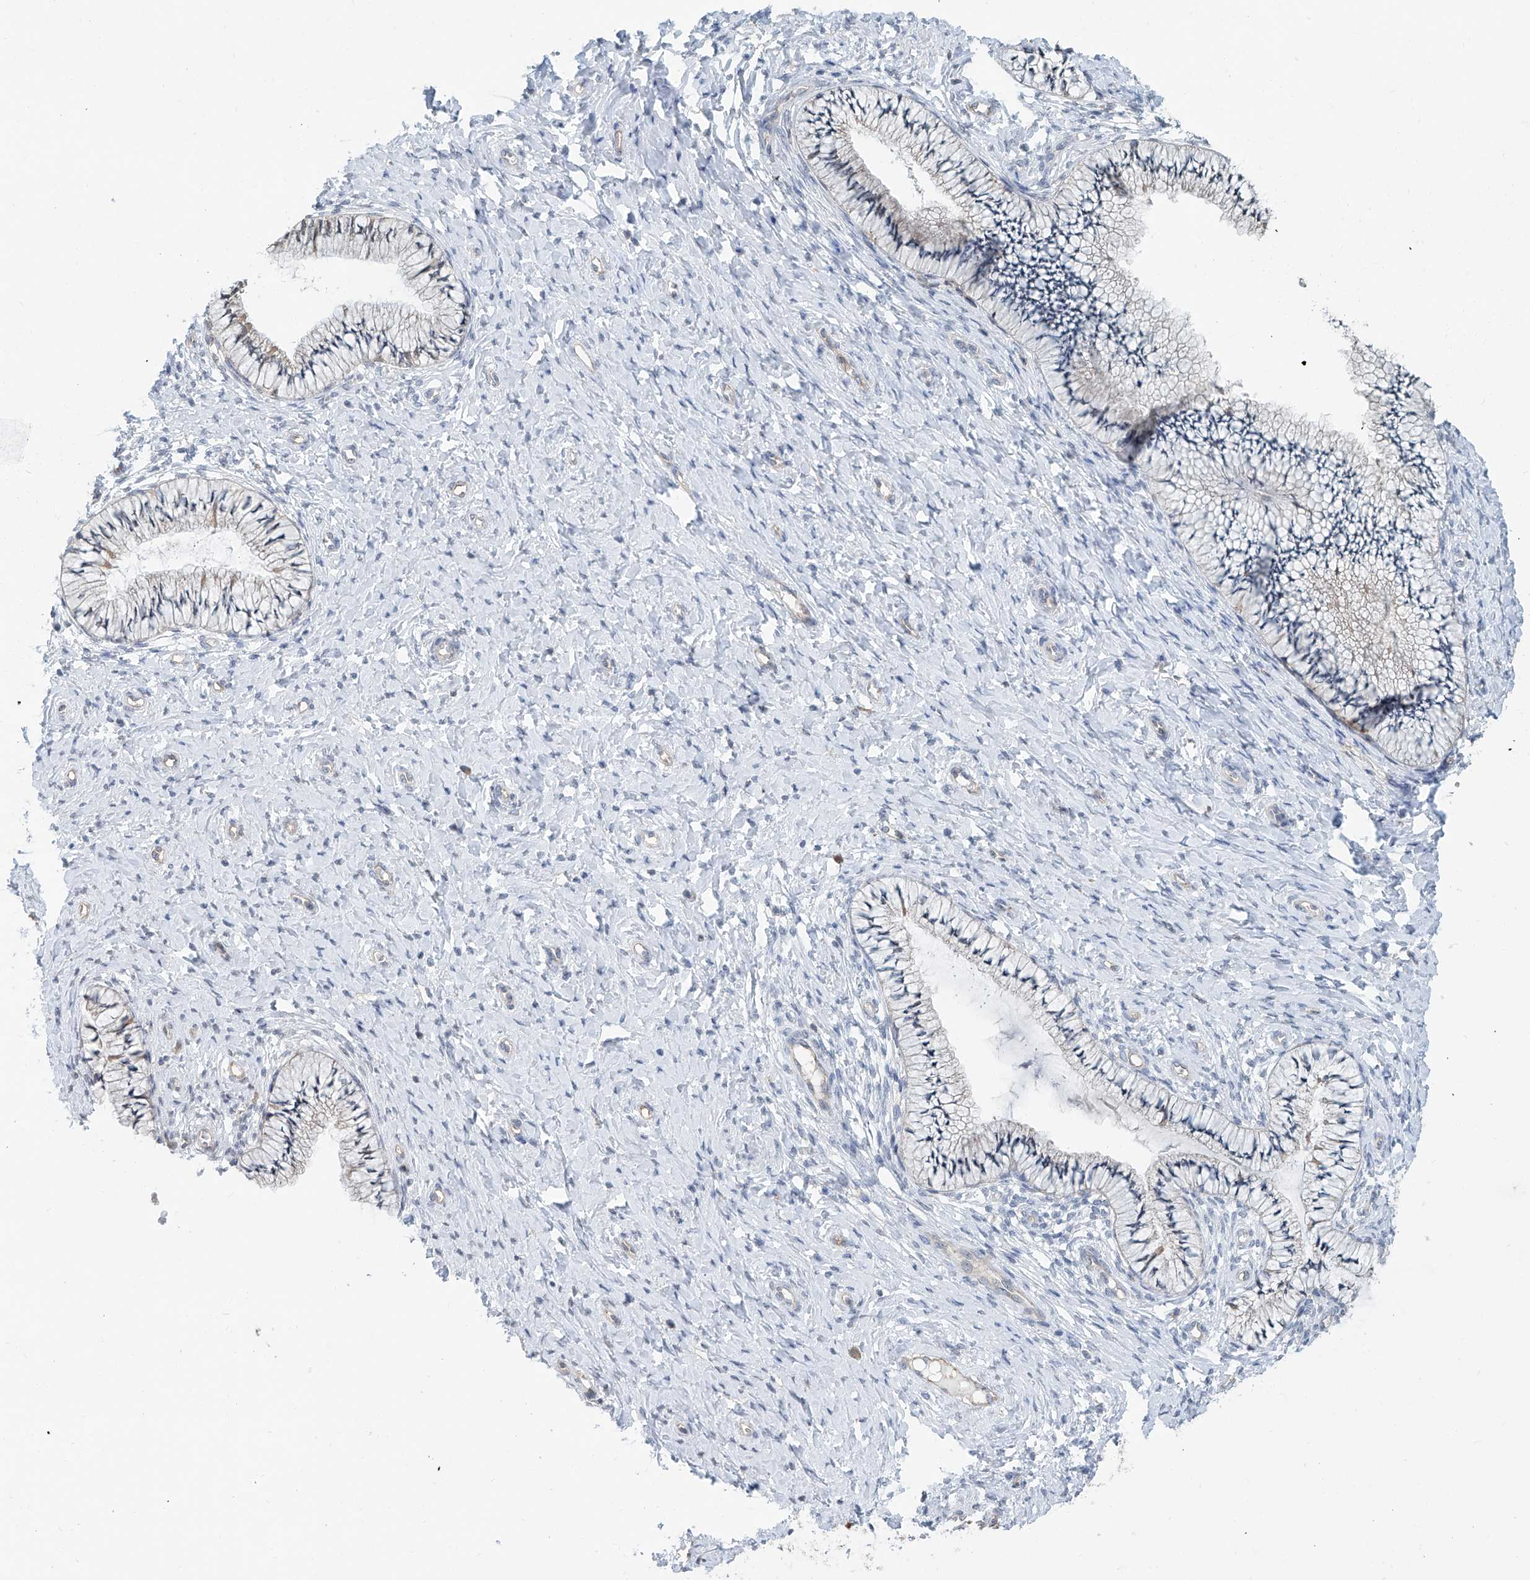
{"staining": {"intensity": "weak", "quantity": "<25%", "location": "cytoplasmic/membranous"}, "tissue": "cervix", "cell_type": "Glandular cells", "image_type": "normal", "snomed": [{"axis": "morphology", "description": "Normal tissue, NOS"}, {"axis": "topography", "description": "Cervix"}], "caption": "There is no significant positivity in glandular cells of cervix. (DAB (3,3'-diaminobenzidine) IHC visualized using brightfield microscopy, high magnification).", "gene": "KCNK10", "patient": {"sex": "female", "age": 36}}